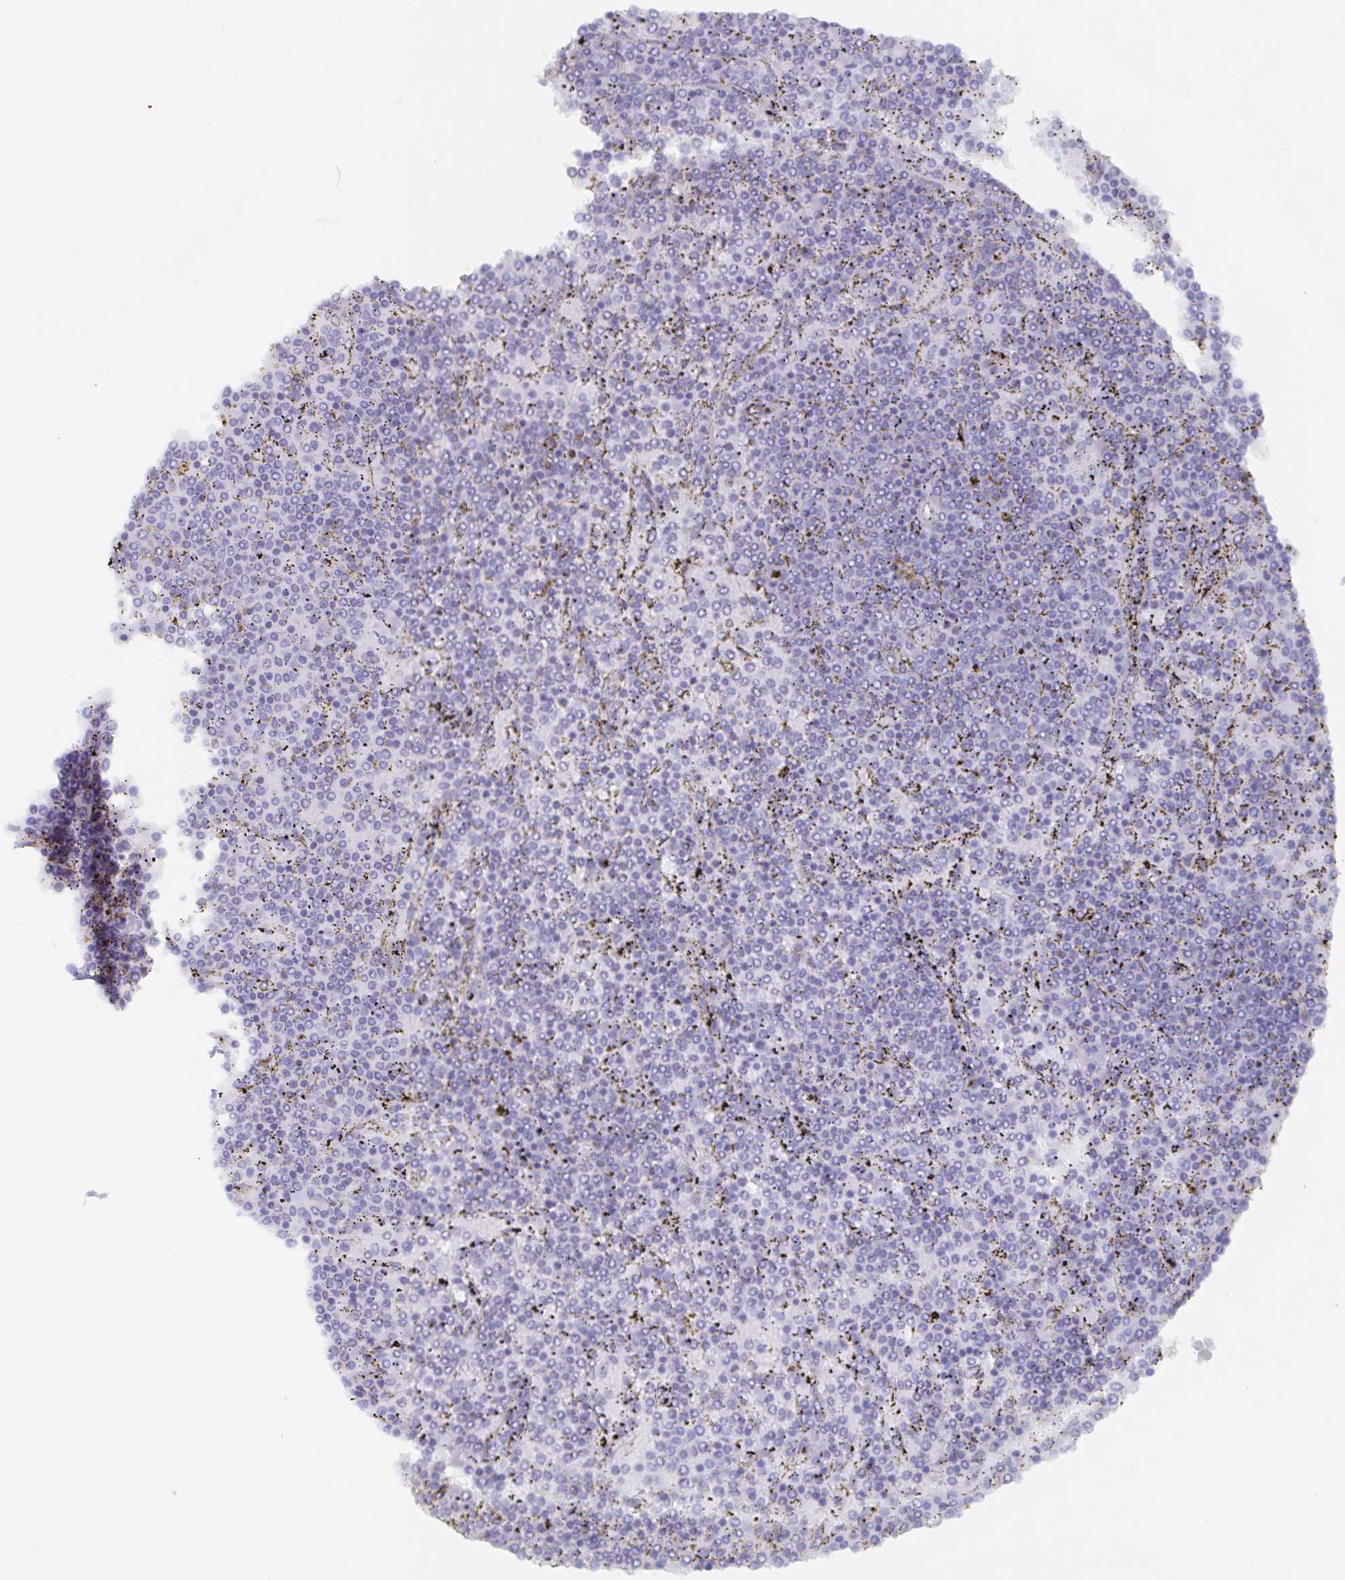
{"staining": {"intensity": "negative", "quantity": "none", "location": "none"}, "tissue": "lymphoma", "cell_type": "Tumor cells", "image_type": "cancer", "snomed": [{"axis": "morphology", "description": "Malignant lymphoma, non-Hodgkin's type, Low grade"}, {"axis": "topography", "description": "Spleen"}], "caption": "Immunohistochemistry image of neoplastic tissue: lymphoma stained with DAB demonstrates no significant protein staining in tumor cells.", "gene": "POU2F3", "patient": {"sex": "female", "age": 77}}